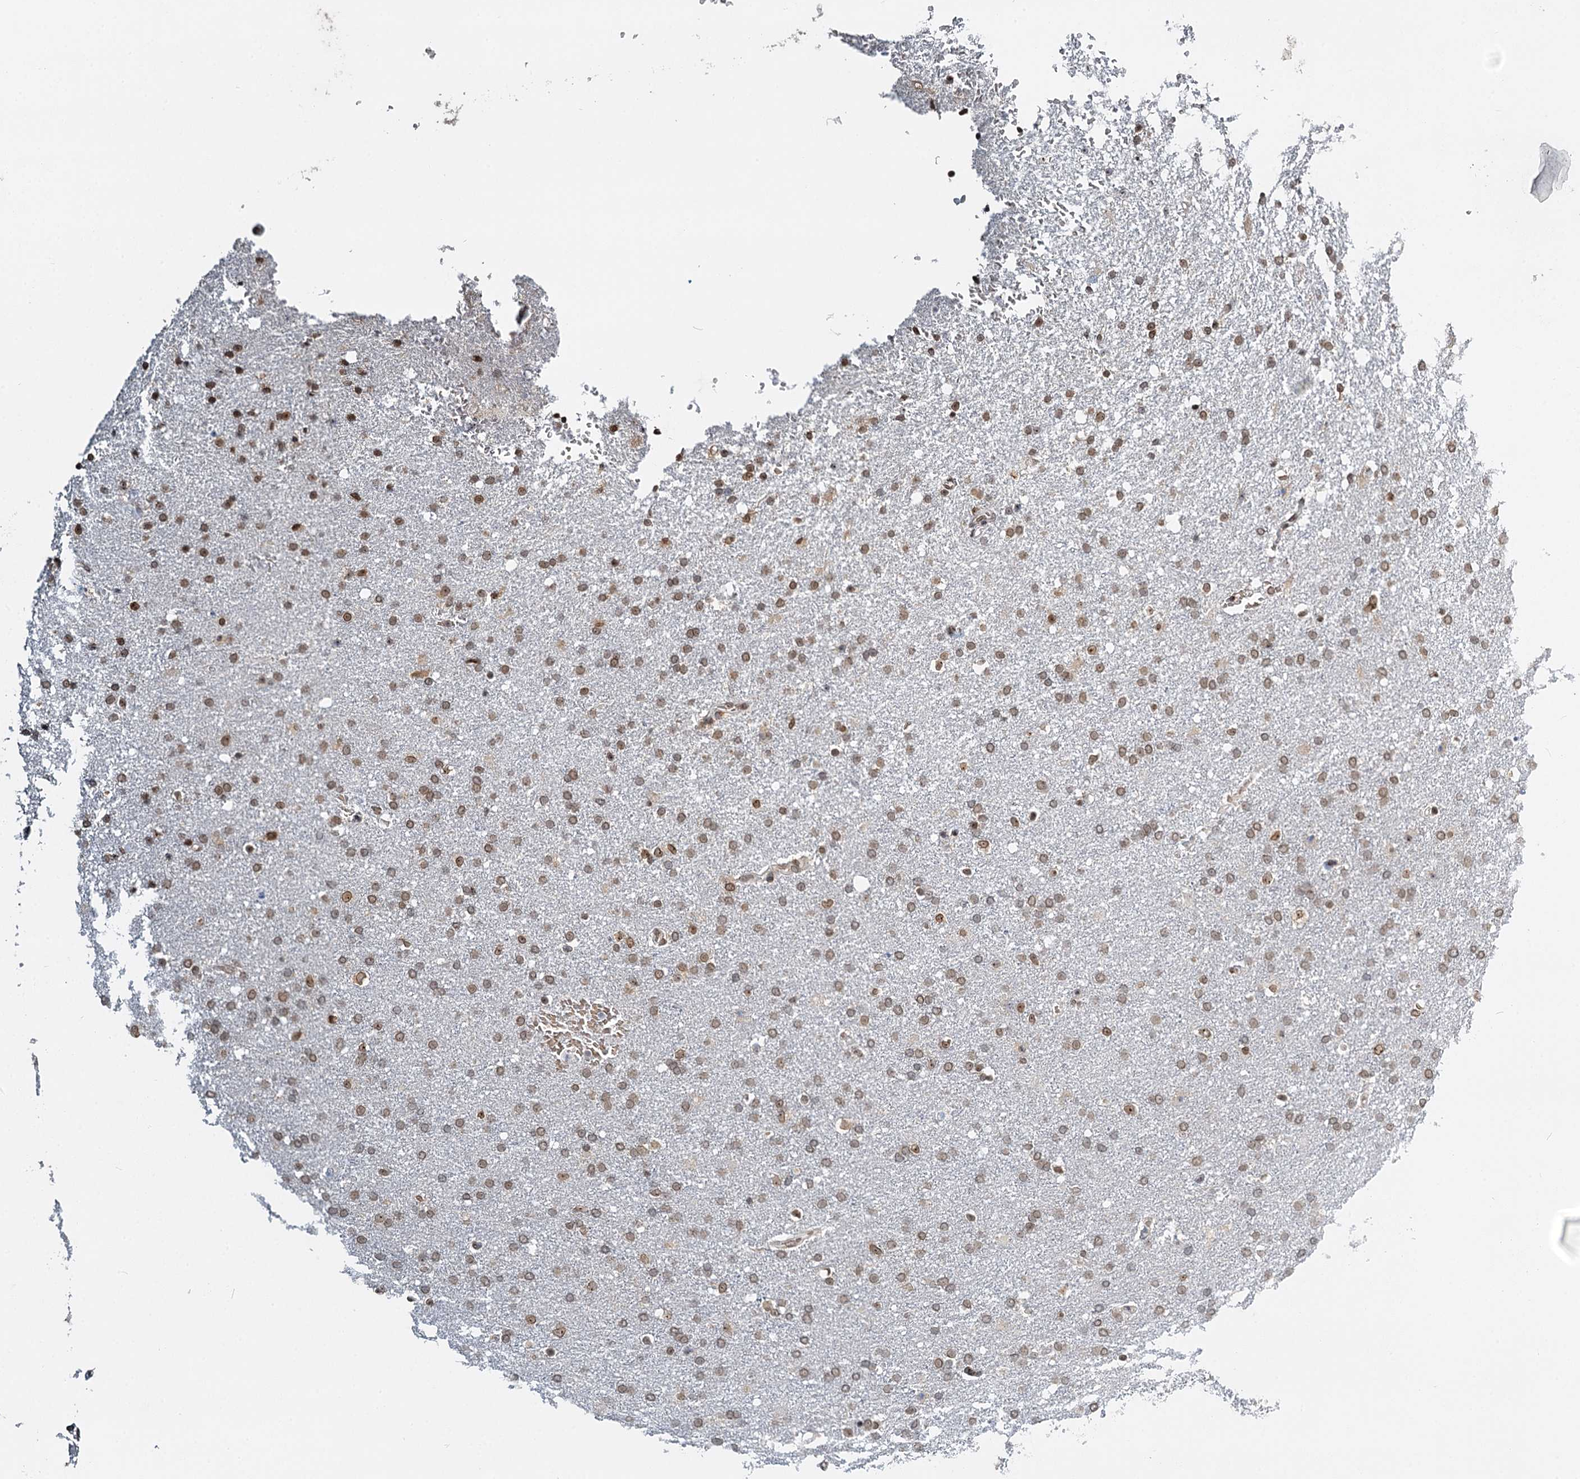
{"staining": {"intensity": "moderate", "quantity": "25%-75%", "location": "nuclear"}, "tissue": "glioma", "cell_type": "Tumor cells", "image_type": "cancer", "snomed": [{"axis": "morphology", "description": "Glioma, malignant, High grade"}, {"axis": "topography", "description": "Brain"}], "caption": "Immunohistochemistry (IHC) (DAB) staining of glioma demonstrates moderate nuclear protein positivity in approximately 25%-75% of tumor cells. (brown staining indicates protein expression, while blue staining denotes nuclei).", "gene": "TREX1", "patient": {"sex": "male", "age": 72}}